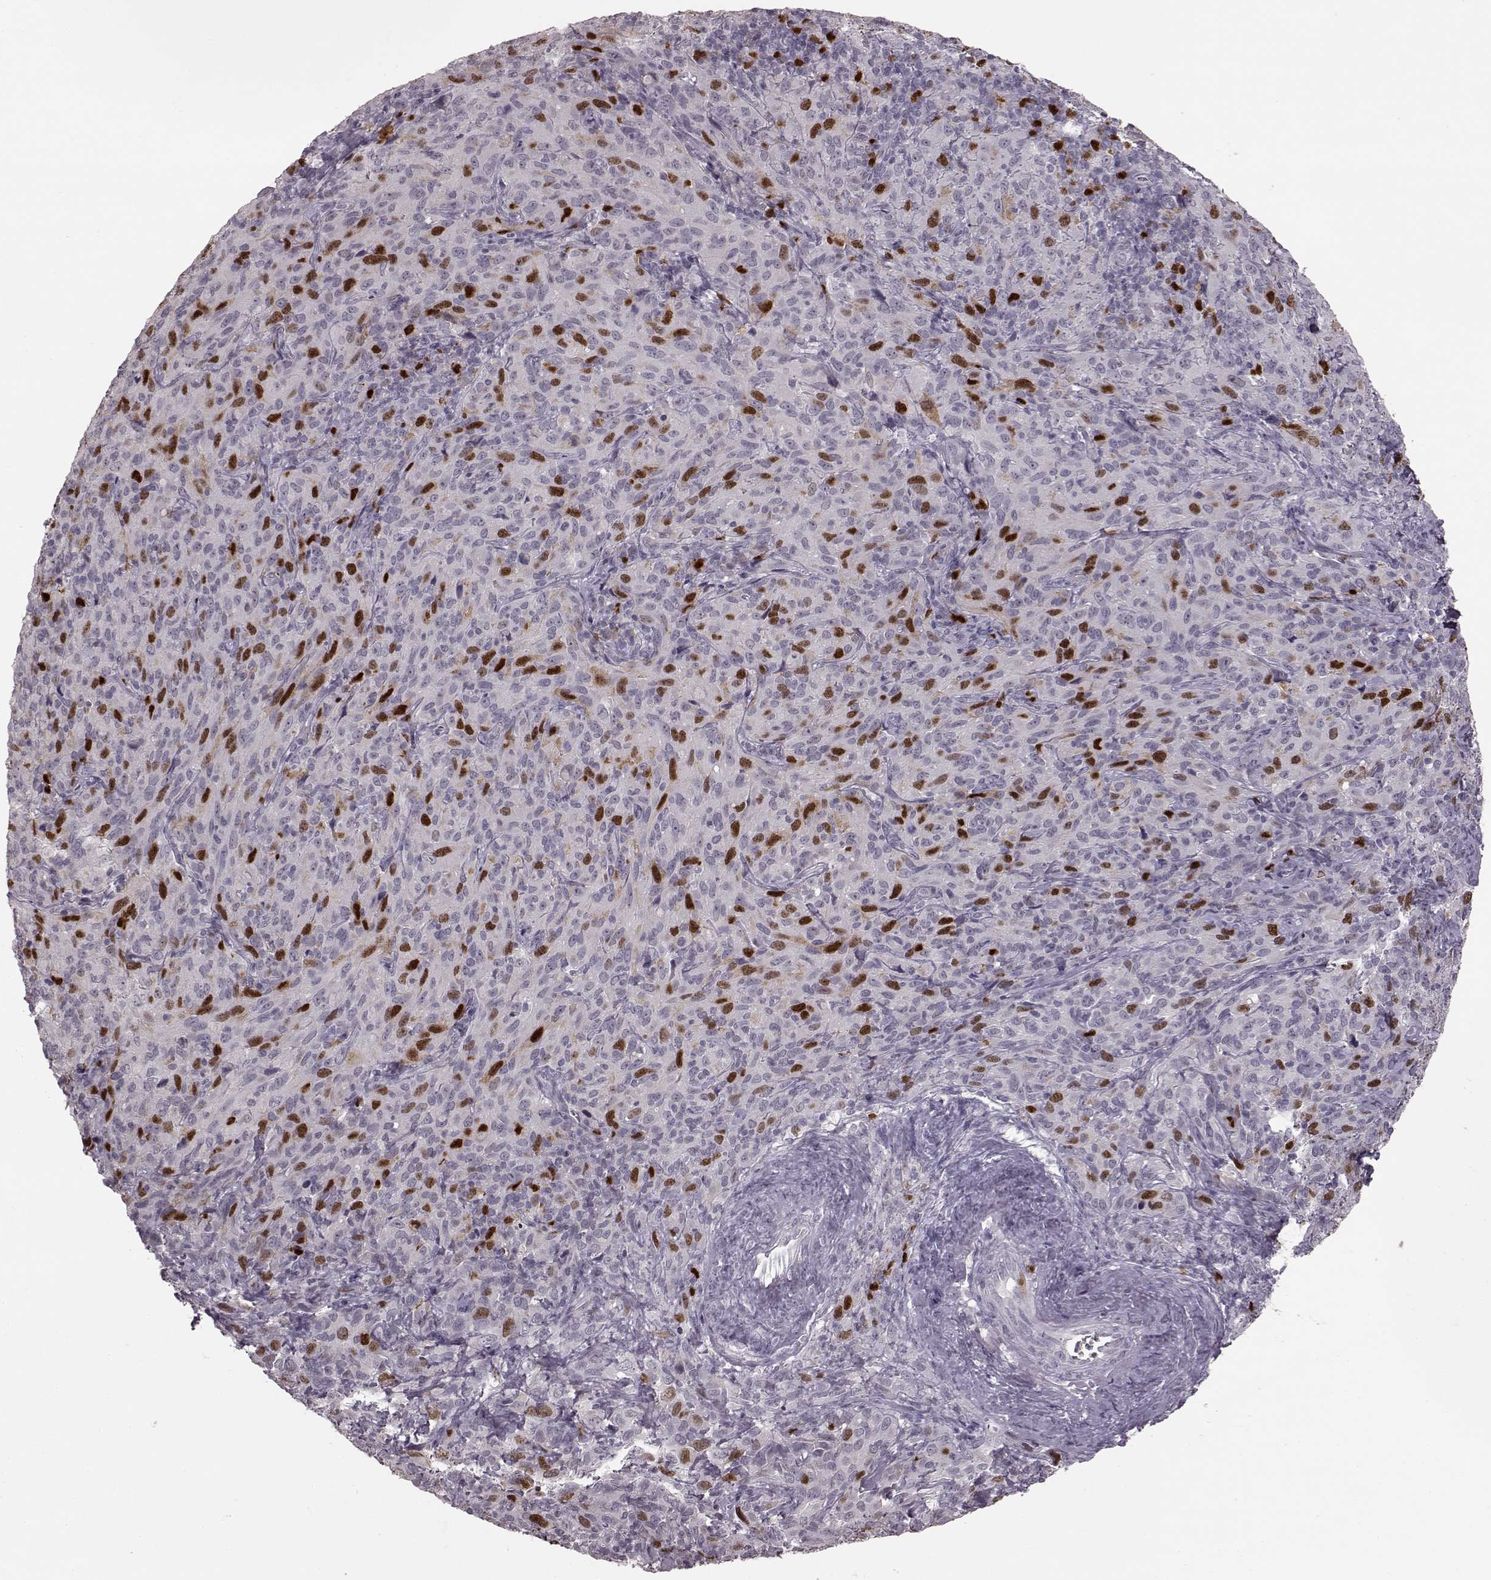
{"staining": {"intensity": "strong", "quantity": "25%-75%", "location": "nuclear"}, "tissue": "cervical cancer", "cell_type": "Tumor cells", "image_type": "cancer", "snomed": [{"axis": "morphology", "description": "Squamous cell carcinoma, NOS"}, {"axis": "topography", "description": "Cervix"}], "caption": "The immunohistochemical stain labels strong nuclear staining in tumor cells of cervical cancer (squamous cell carcinoma) tissue. The staining was performed using DAB, with brown indicating positive protein expression. Nuclei are stained blue with hematoxylin.", "gene": "CCNA2", "patient": {"sex": "female", "age": 51}}